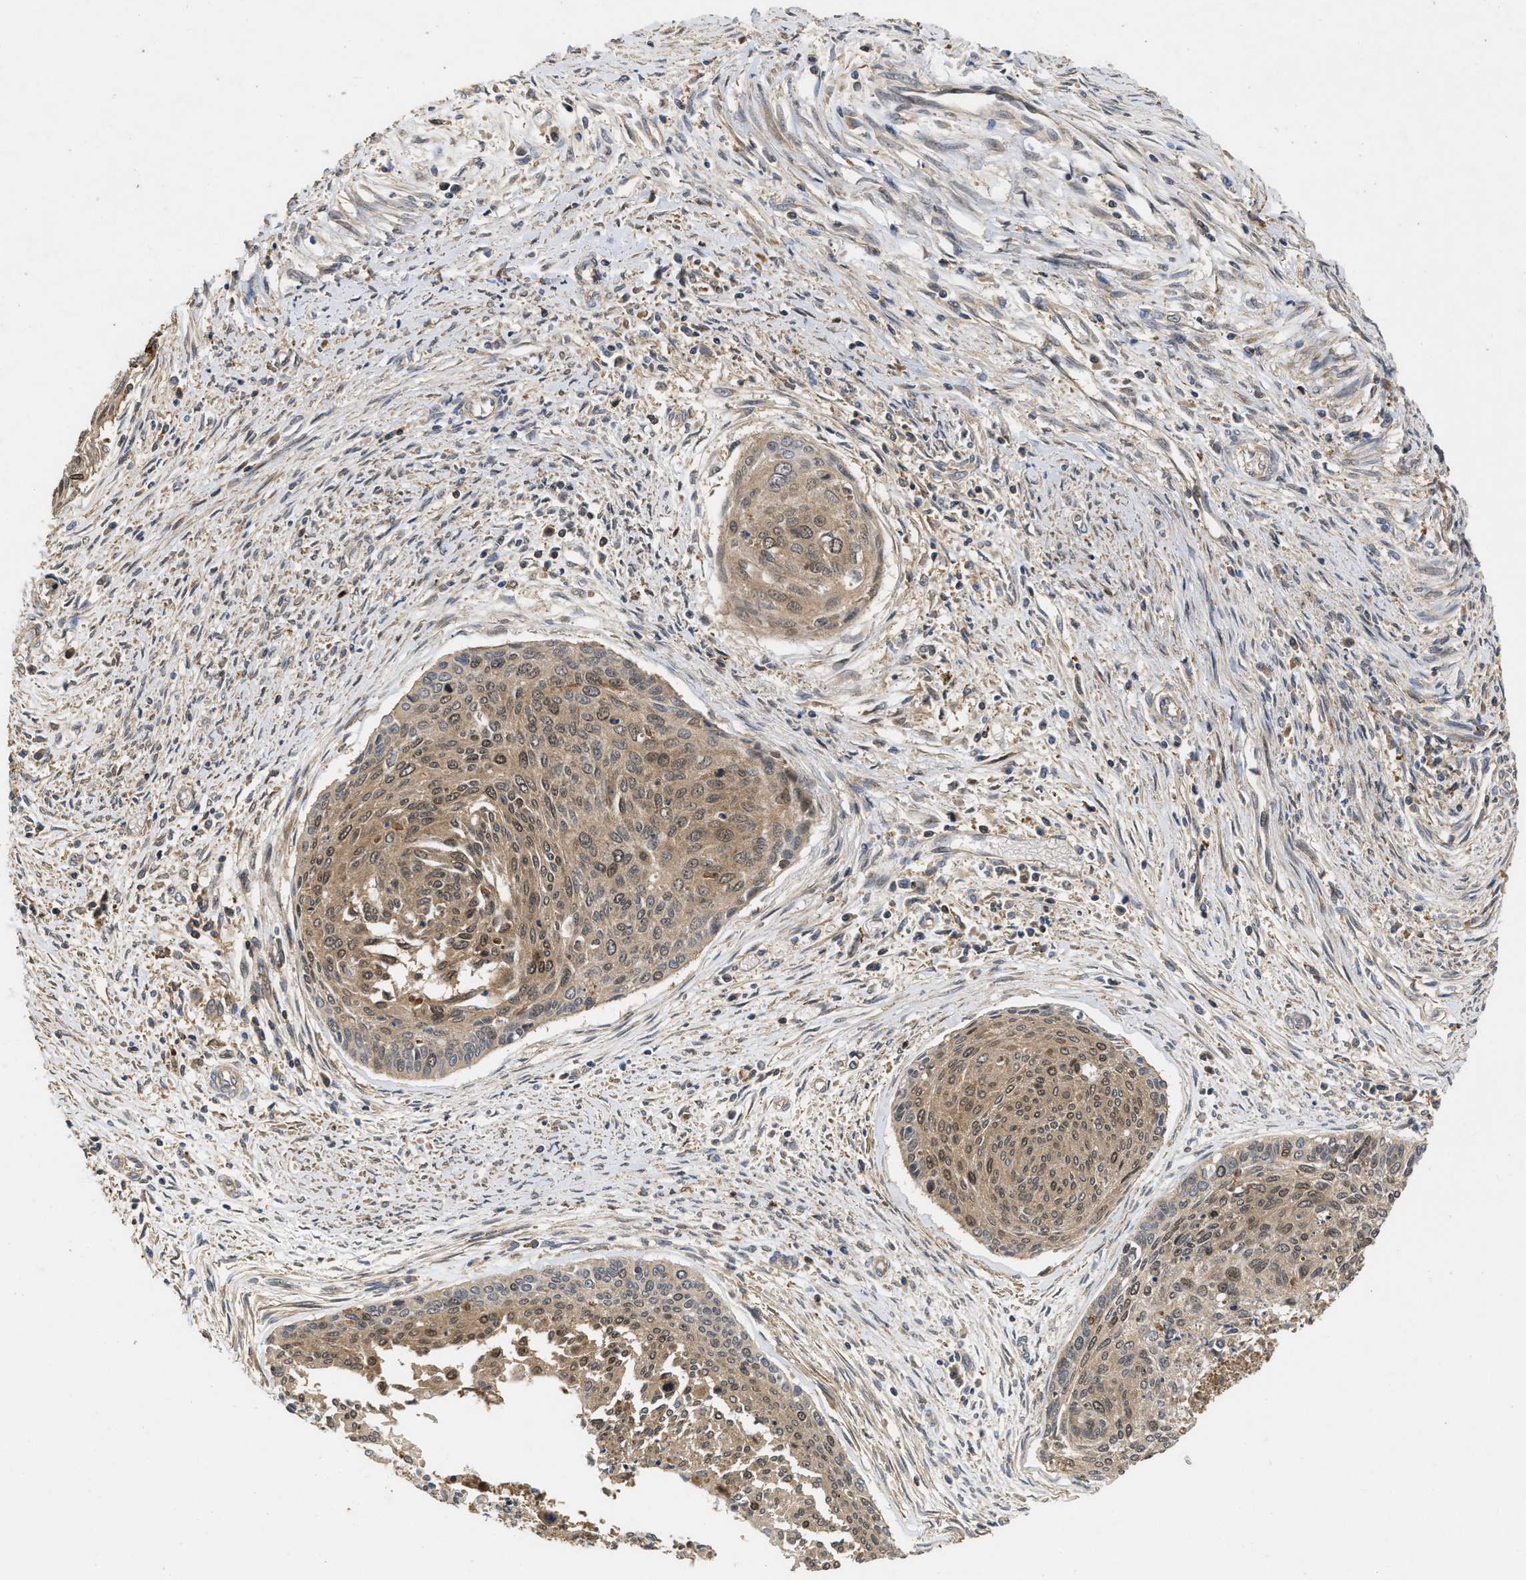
{"staining": {"intensity": "moderate", "quantity": ">75%", "location": "cytoplasmic/membranous,nuclear"}, "tissue": "cervical cancer", "cell_type": "Tumor cells", "image_type": "cancer", "snomed": [{"axis": "morphology", "description": "Squamous cell carcinoma, NOS"}, {"axis": "topography", "description": "Cervix"}], "caption": "Squamous cell carcinoma (cervical) stained for a protein (brown) displays moderate cytoplasmic/membranous and nuclear positive staining in approximately >75% of tumor cells.", "gene": "CBR3", "patient": {"sex": "female", "age": 55}}